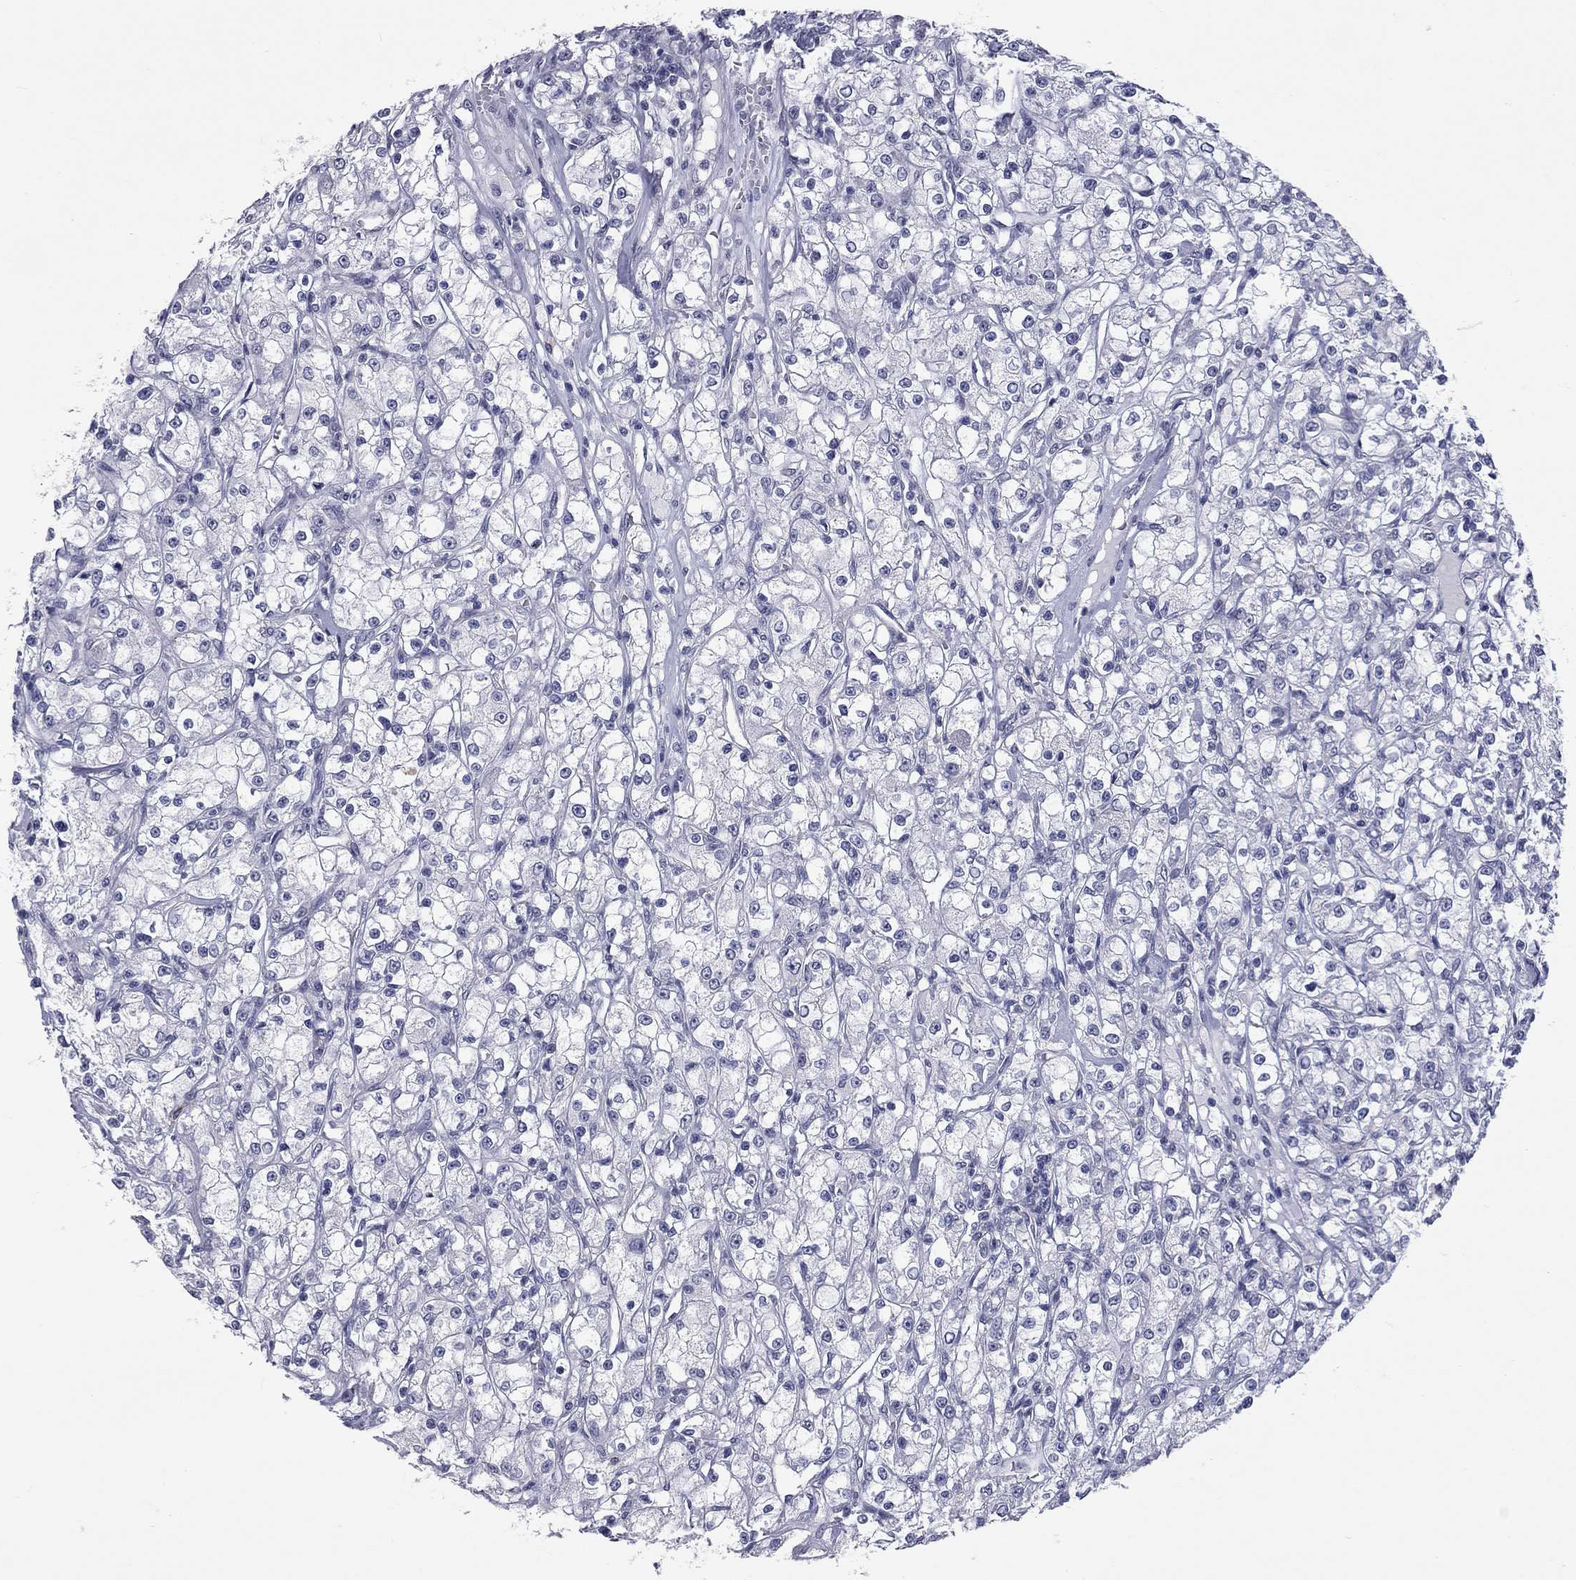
{"staining": {"intensity": "negative", "quantity": "none", "location": "none"}, "tissue": "renal cancer", "cell_type": "Tumor cells", "image_type": "cancer", "snomed": [{"axis": "morphology", "description": "Adenocarcinoma, NOS"}, {"axis": "topography", "description": "Kidney"}], "caption": "This image is of renal adenocarcinoma stained with IHC to label a protein in brown with the nuclei are counter-stained blue. There is no expression in tumor cells.", "gene": "SHOC2", "patient": {"sex": "female", "age": 59}}